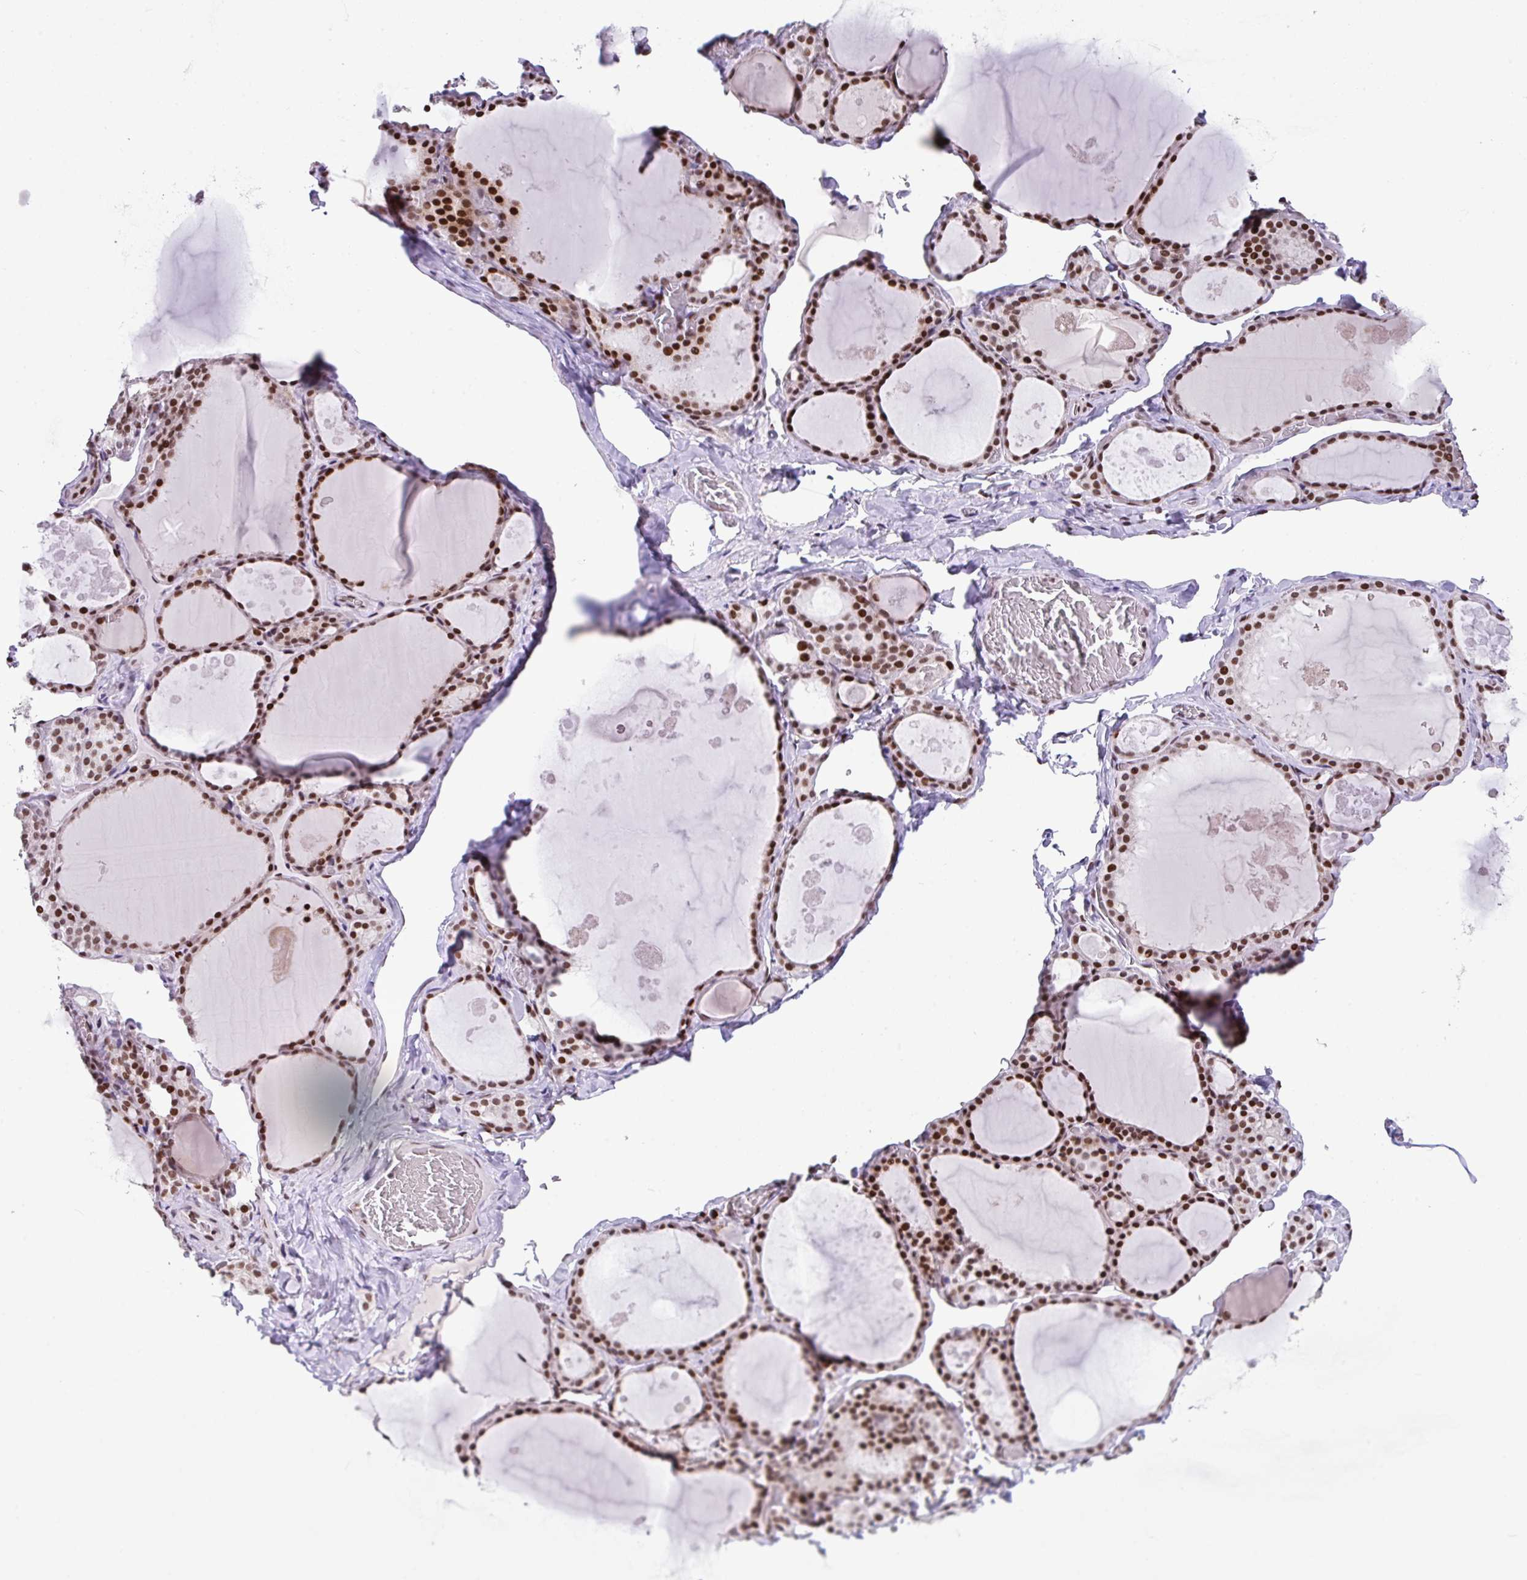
{"staining": {"intensity": "strong", "quantity": ">75%", "location": "nuclear"}, "tissue": "thyroid gland", "cell_type": "Glandular cells", "image_type": "normal", "snomed": [{"axis": "morphology", "description": "Normal tissue, NOS"}, {"axis": "topography", "description": "Thyroid gland"}], "caption": "Brown immunohistochemical staining in benign human thyroid gland reveals strong nuclear positivity in about >75% of glandular cells. (IHC, brightfield microscopy, high magnification).", "gene": "CLP1", "patient": {"sex": "male", "age": 56}}